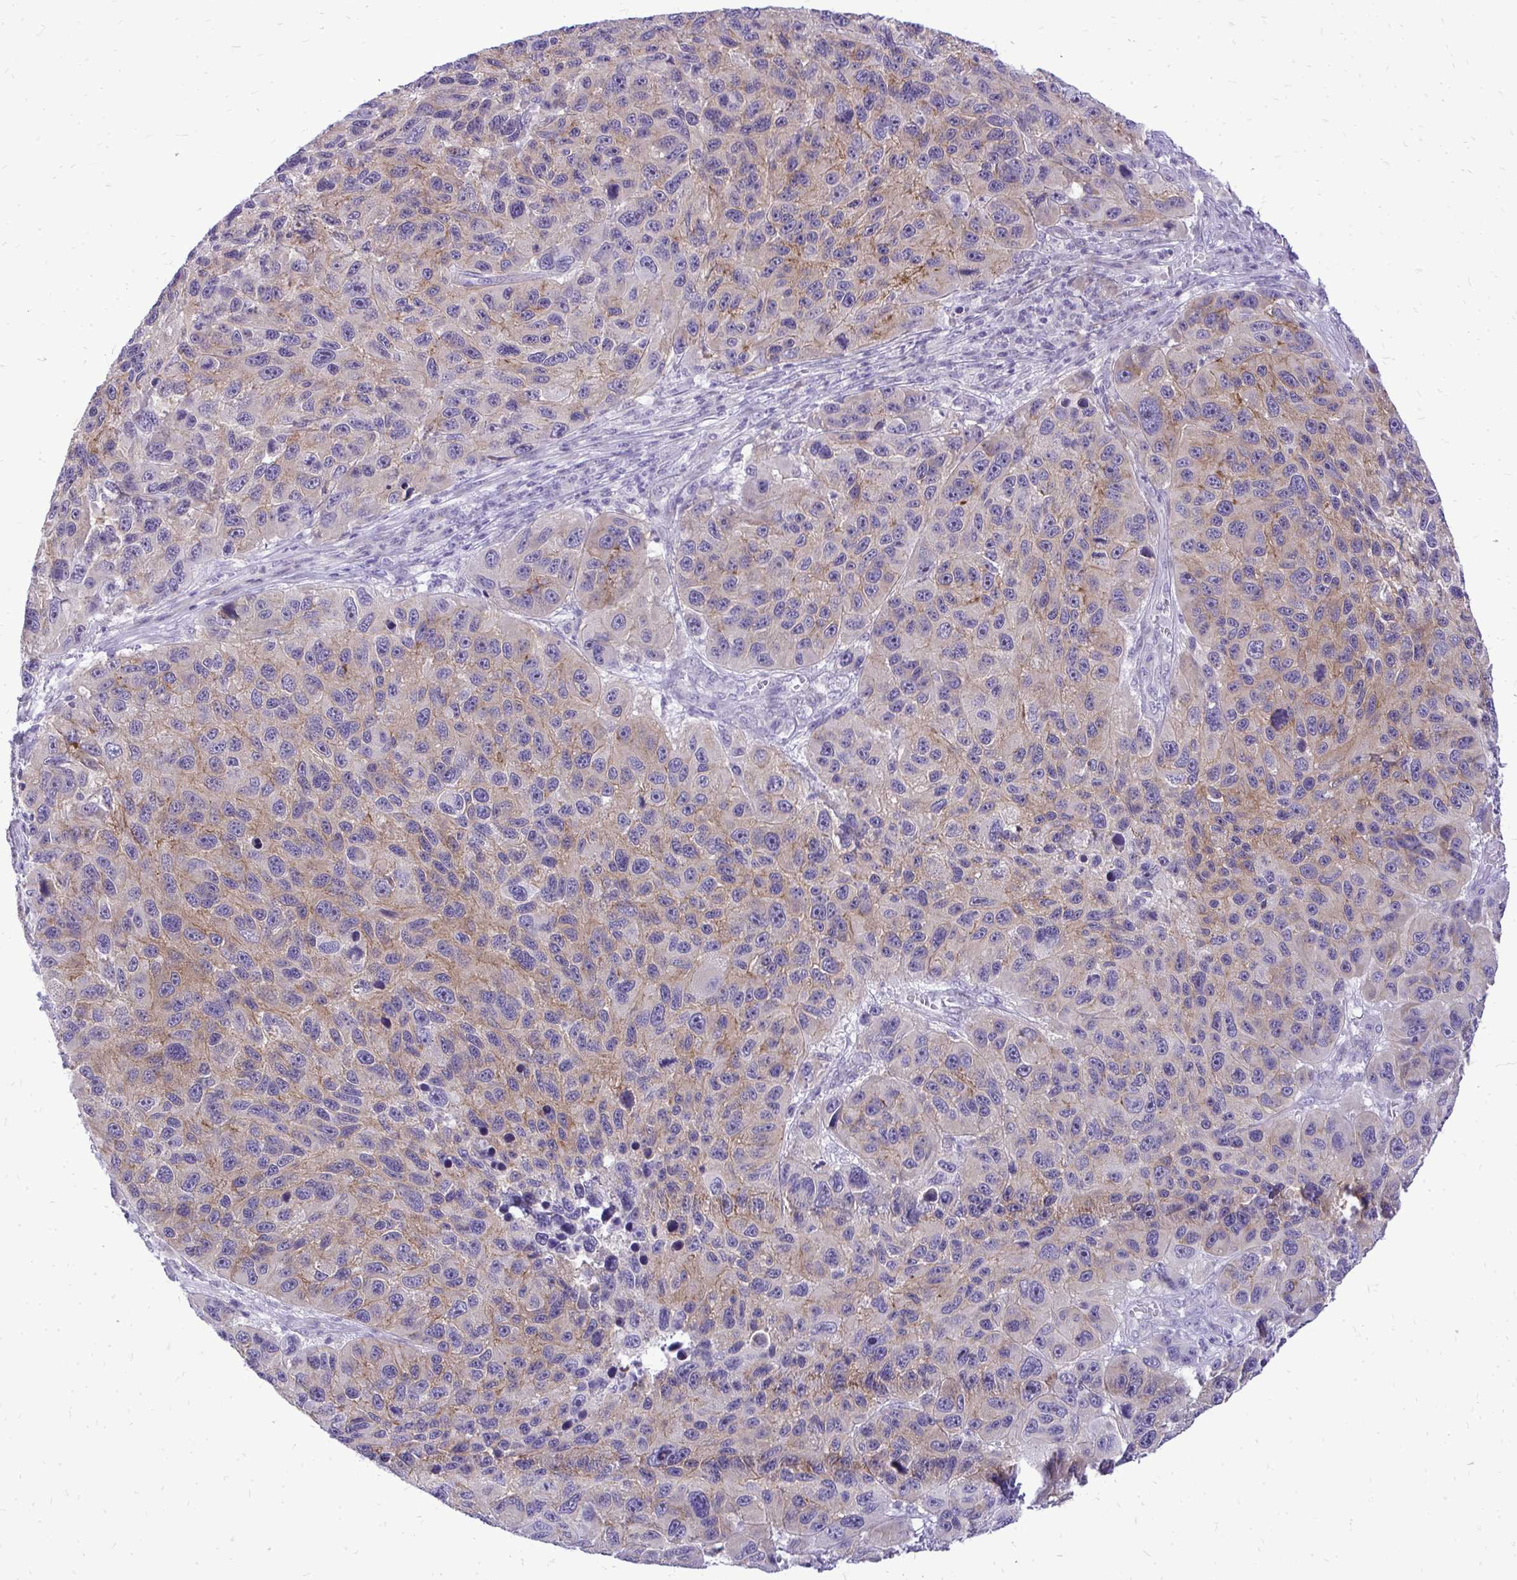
{"staining": {"intensity": "weak", "quantity": "<25%", "location": "cytoplasmic/membranous"}, "tissue": "melanoma", "cell_type": "Tumor cells", "image_type": "cancer", "snomed": [{"axis": "morphology", "description": "Malignant melanoma, NOS"}, {"axis": "topography", "description": "Skin"}], "caption": "Photomicrograph shows no significant protein positivity in tumor cells of malignant melanoma.", "gene": "SPTBN2", "patient": {"sex": "male", "age": 53}}